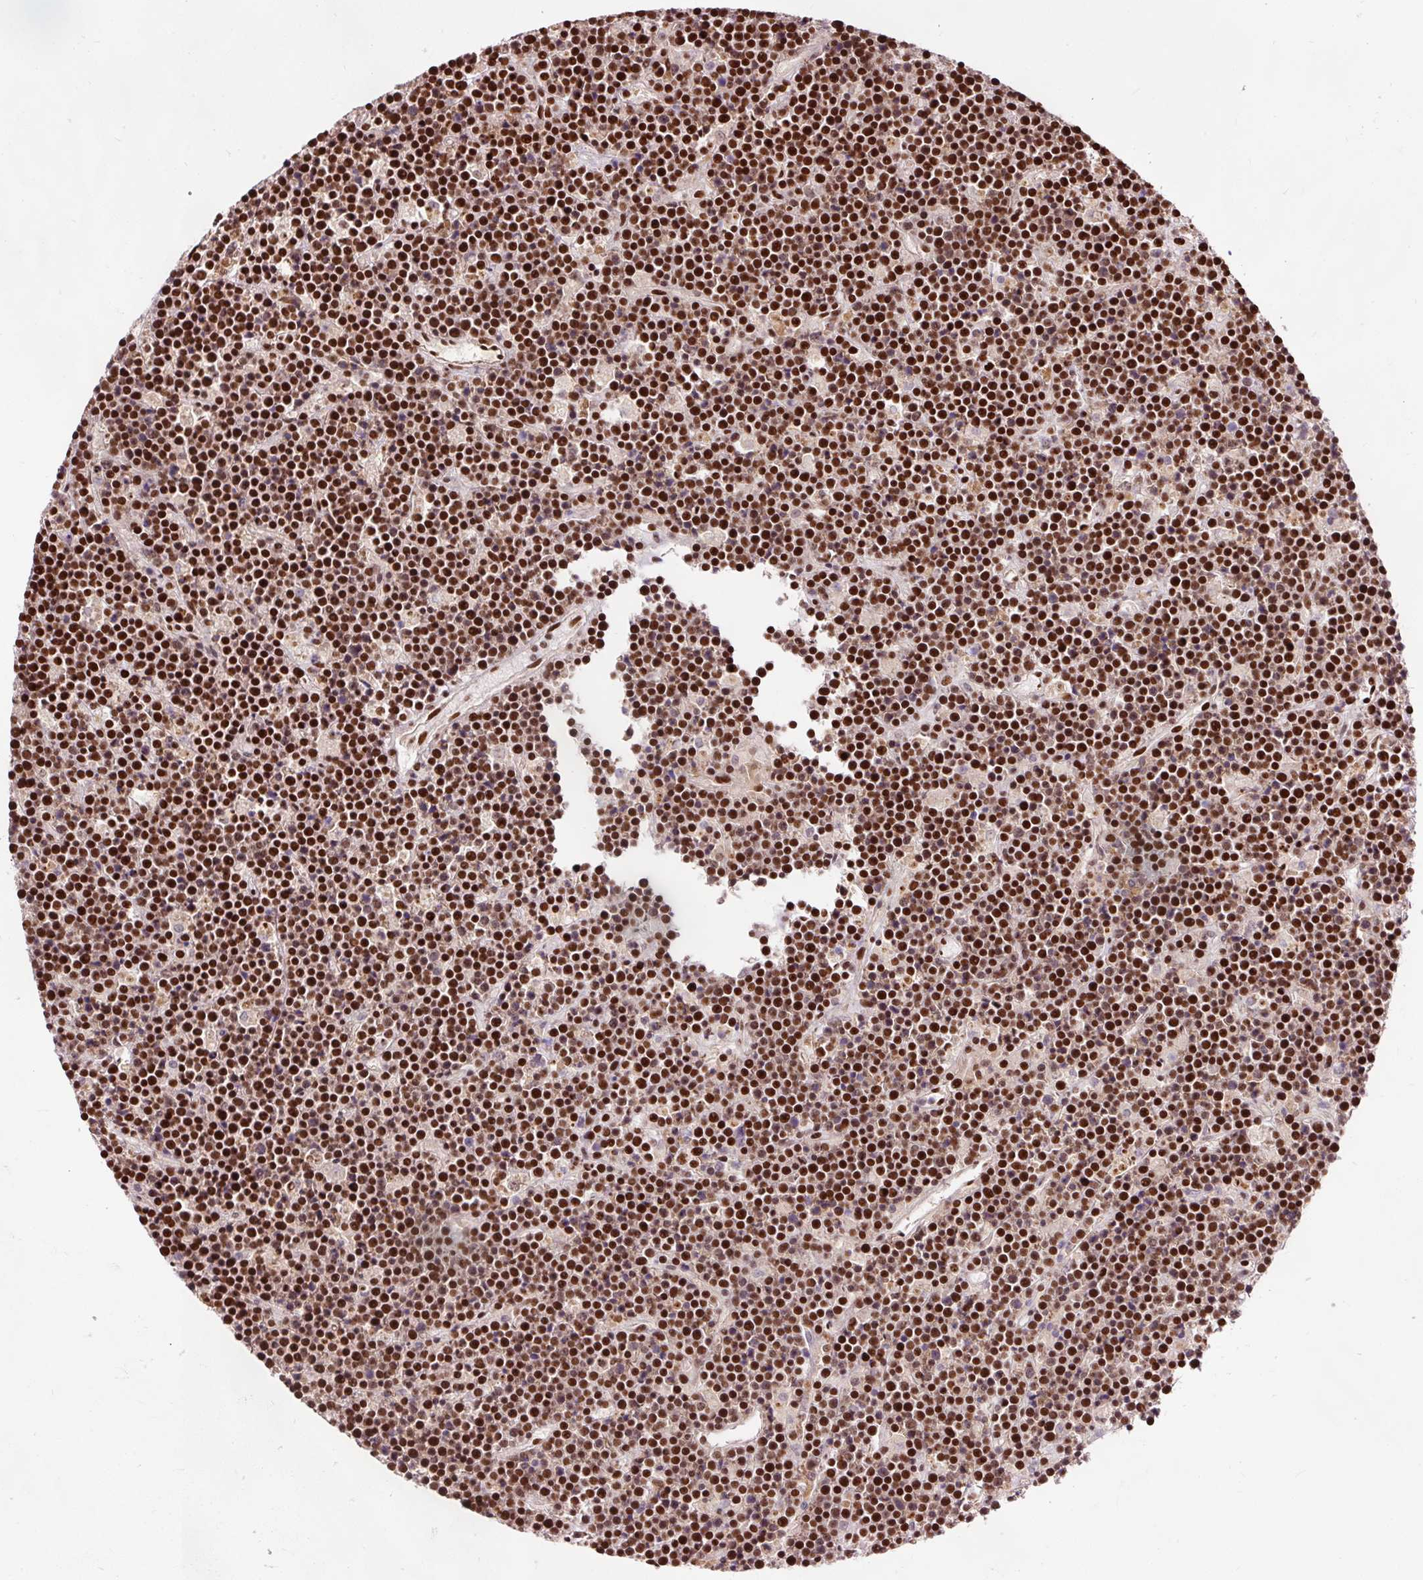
{"staining": {"intensity": "strong", "quantity": "25%-75%", "location": "nuclear"}, "tissue": "lymphoma", "cell_type": "Tumor cells", "image_type": "cancer", "snomed": [{"axis": "morphology", "description": "Malignant lymphoma, non-Hodgkin's type, High grade"}, {"axis": "topography", "description": "Ovary"}], "caption": "A histopathology image showing strong nuclear staining in approximately 25%-75% of tumor cells in high-grade malignant lymphoma, non-Hodgkin's type, as visualized by brown immunohistochemical staining.", "gene": "ZBTB44", "patient": {"sex": "female", "age": 56}}